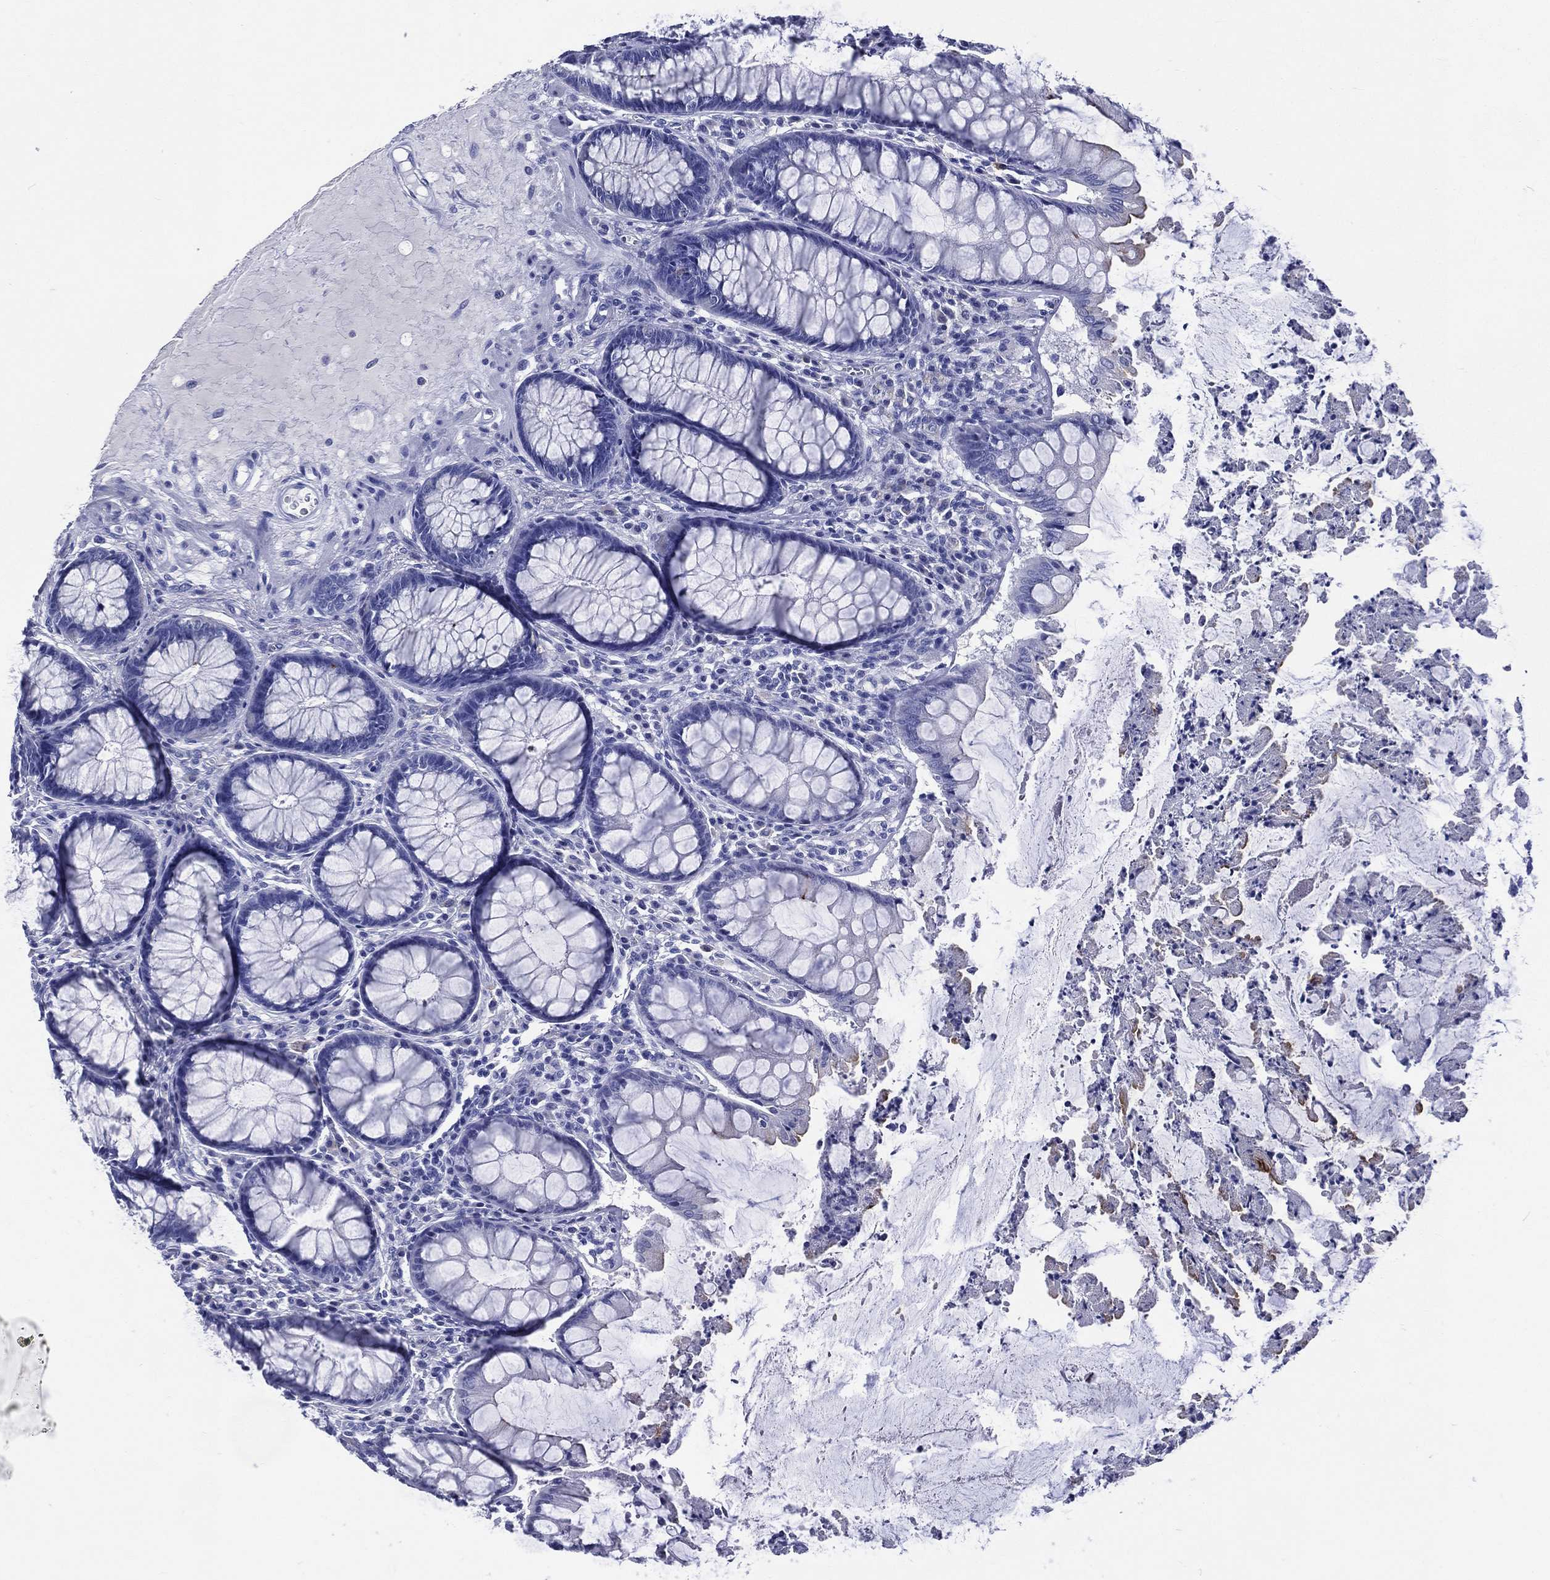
{"staining": {"intensity": "negative", "quantity": "none", "location": "none"}, "tissue": "colon", "cell_type": "Endothelial cells", "image_type": "normal", "snomed": [{"axis": "morphology", "description": "Normal tissue, NOS"}, {"axis": "topography", "description": "Colon"}], "caption": "Immunohistochemistry micrograph of benign colon stained for a protein (brown), which exhibits no positivity in endothelial cells.", "gene": "ACE2", "patient": {"sex": "female", "age": 65}}